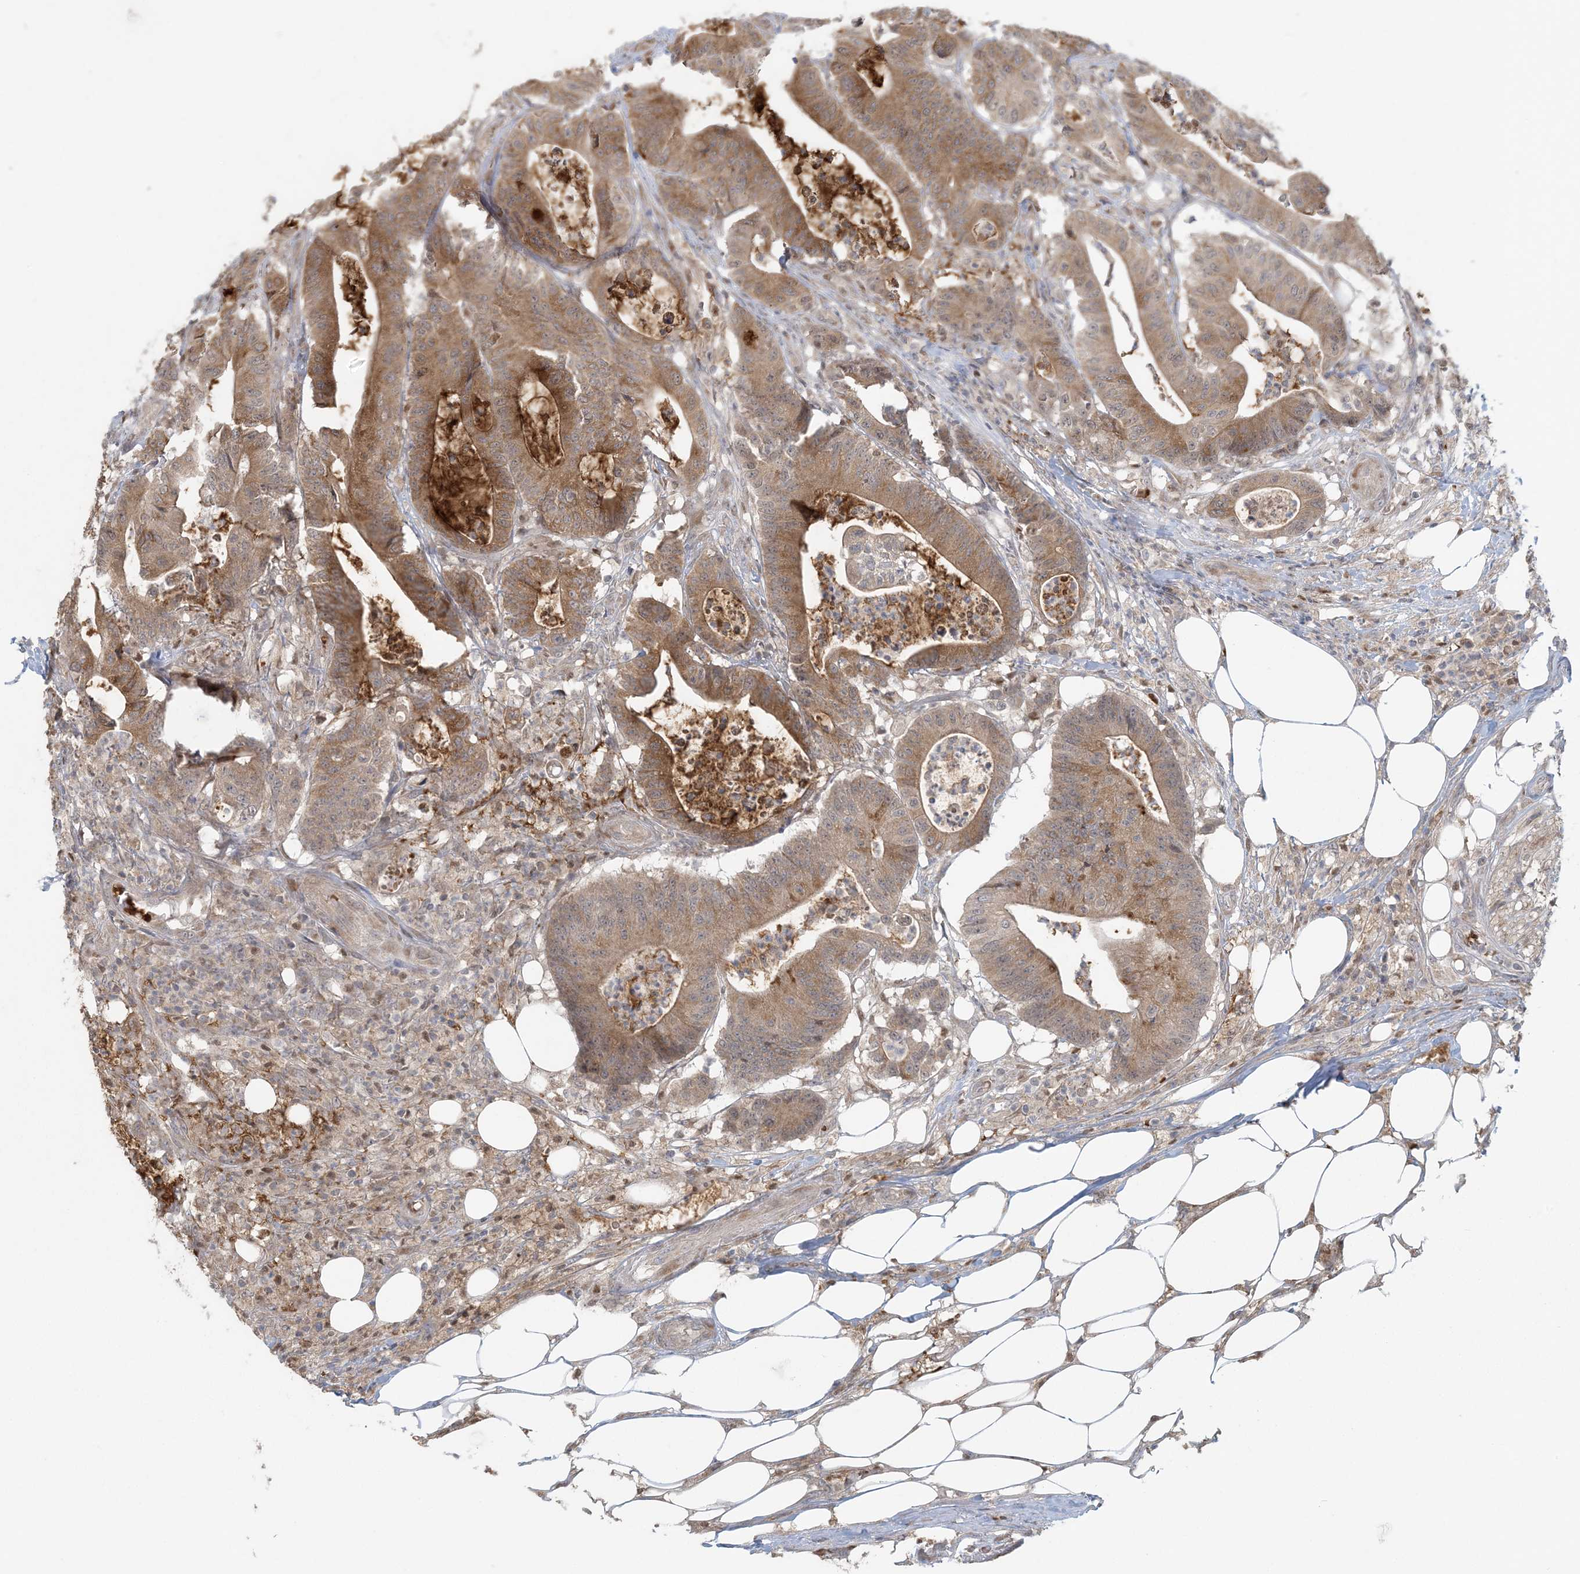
{"staining": {"intensity": "moderate", "quantity": ">75%", "location": "cytoplasmic/membranous"}, "tissue": "colorectal cancer", "cell_type": "Tumor cells", "image_type": "cancer", "snomed": [{"axis": "morphology", "description": "Adenocarcinoma, NOS"}, {"axis": "topography", "description": "Colon"}], "caption": "Immunohistochemistry (IHC) micrograph of colorectal adenocarcinoma stained for a protein (brown), which exhibits medium levels of moderate cytoplasmic/membranous expression in about >75% of tumor cells.", "gene": "CTDNEP1", "patient": {"sex": "female", "age": 84}}